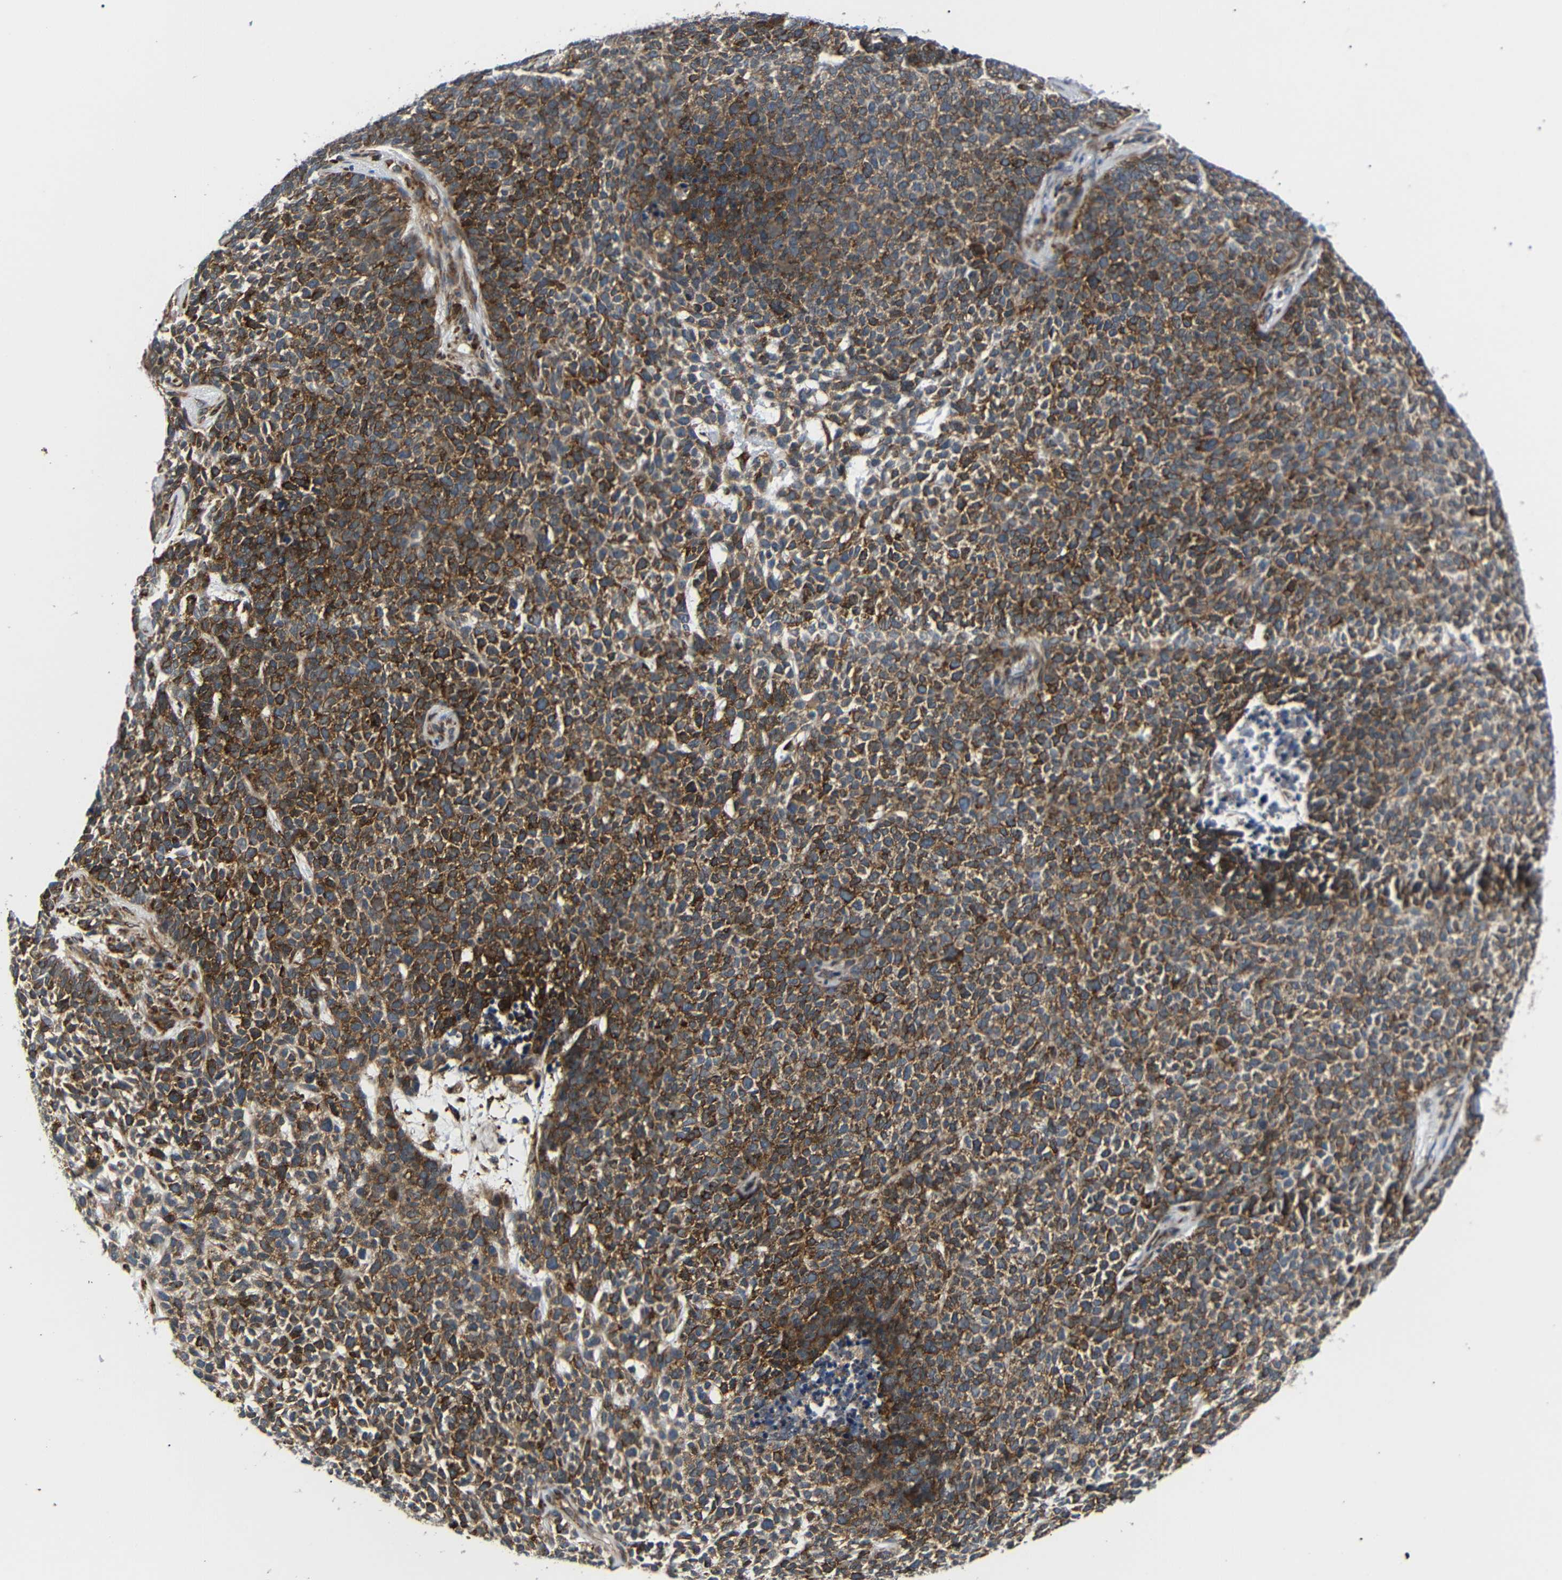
{"staining": {"intensity": "strong", "quantity": ">75%", "location": "cytoplasmic/membranous"}, "tissue": "skin cancer", "cell_type": "Tumor cells", "image_type": "cancer", "snomed": [{"axis": "morphology", "description": "Basal cell carcinoma"}, {"axis": "topography", "description": "Skin"}], "caption": "IHC of human skin cancer (basal cell carcinoma) displays high levels of strong cytoplasmic/membranous staining in about >75% of tumor cells.", "gene": "KANK4", "patient": {"sex": "female", "age": 84}}